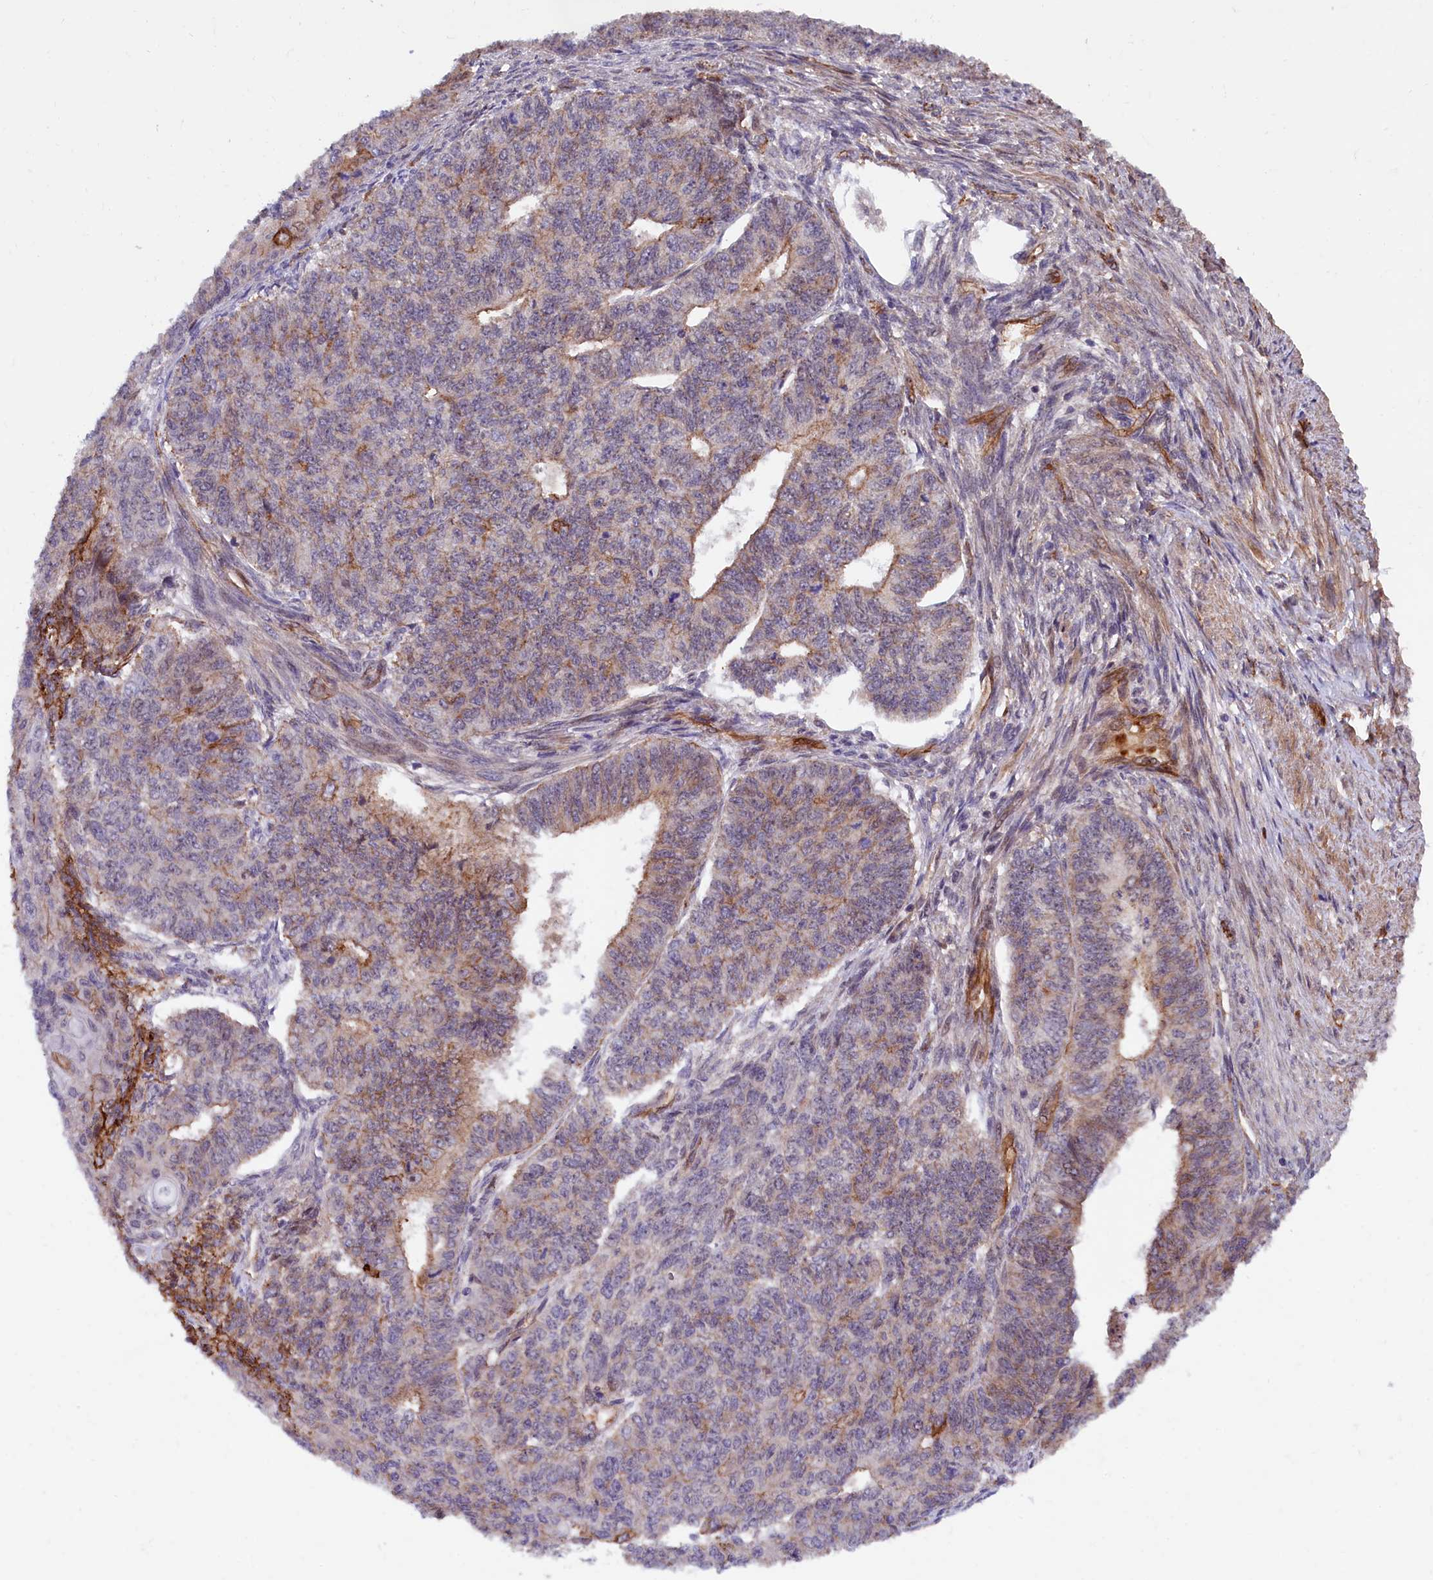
{"staining": {"intensity": "weak", "quantity": "25%-75%", "location": "cytoplasmic/membranous"}, "tissue": "endometrial cancer", "cell_type": "Tumor cells", "image_type": "cancer", "snomed": [{"axis": "morphology", "description": "Adenocarcinoma, NOS"}, {"axis": "topography", "description": "Endometrium"}], "caption": "Approximately 25%-75% of tumor cells in human endometrial adenocarcinoma display weak cytoplasmic/membranous protein positivity as visualized by brown immunohistochemical staining.", "gene": "ARL14EP", "patient": {"sex": "female", "age": 32}}